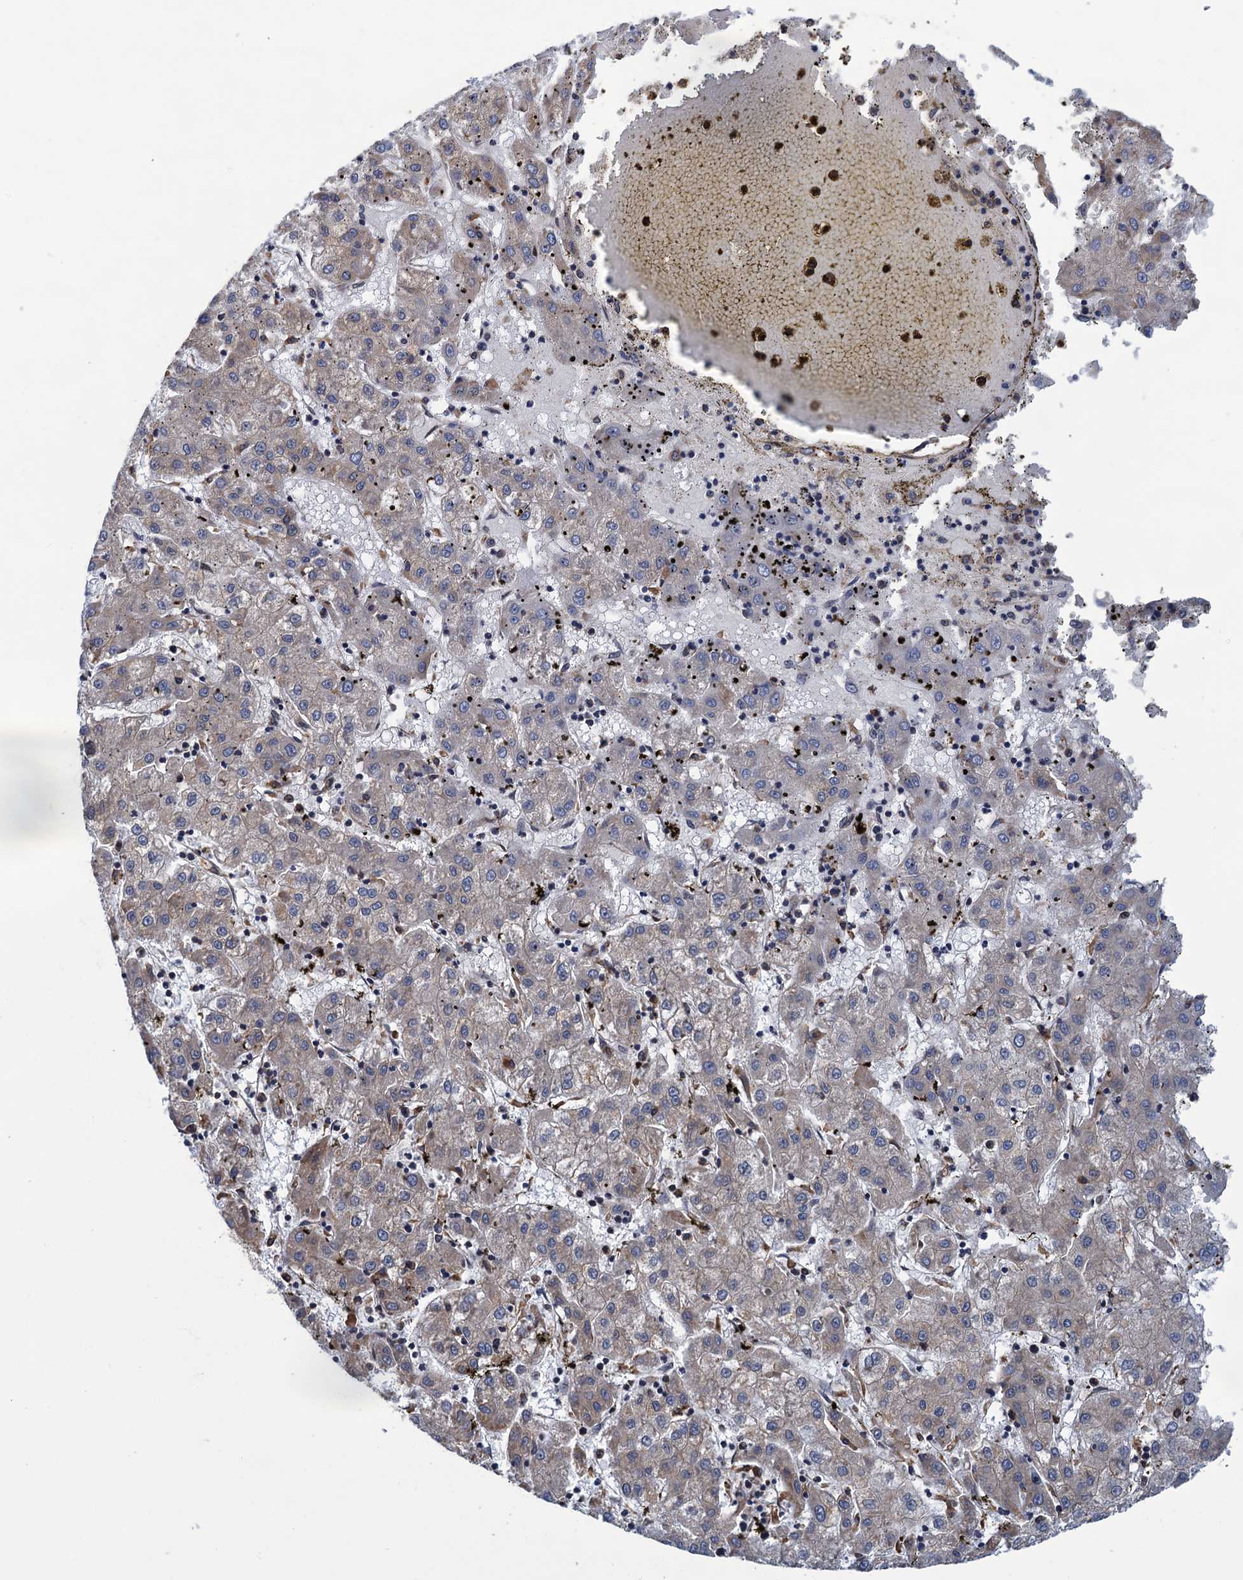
{"staining": {"intensity": "weak", "quantity": "<25%", "location": "cytoplasmic/membranous"}, "tissue": "liver cancer", "cell_type": "Tumor cells", "image_type": "cancer", "snomed": [{"axis": "morphology", "description": "Carcinoma, Hepatocellular, NOS"}, {"axis": "topography", "description": "Liver"}], "caption": "This is a histopathology image of immunohistochemistry (IHC) staining of liver hepatocellular carcinoma, which shows no positivity in tumor cells.", "gene": "ARMC5", "patient": {"sex": "male", "age": 72}}